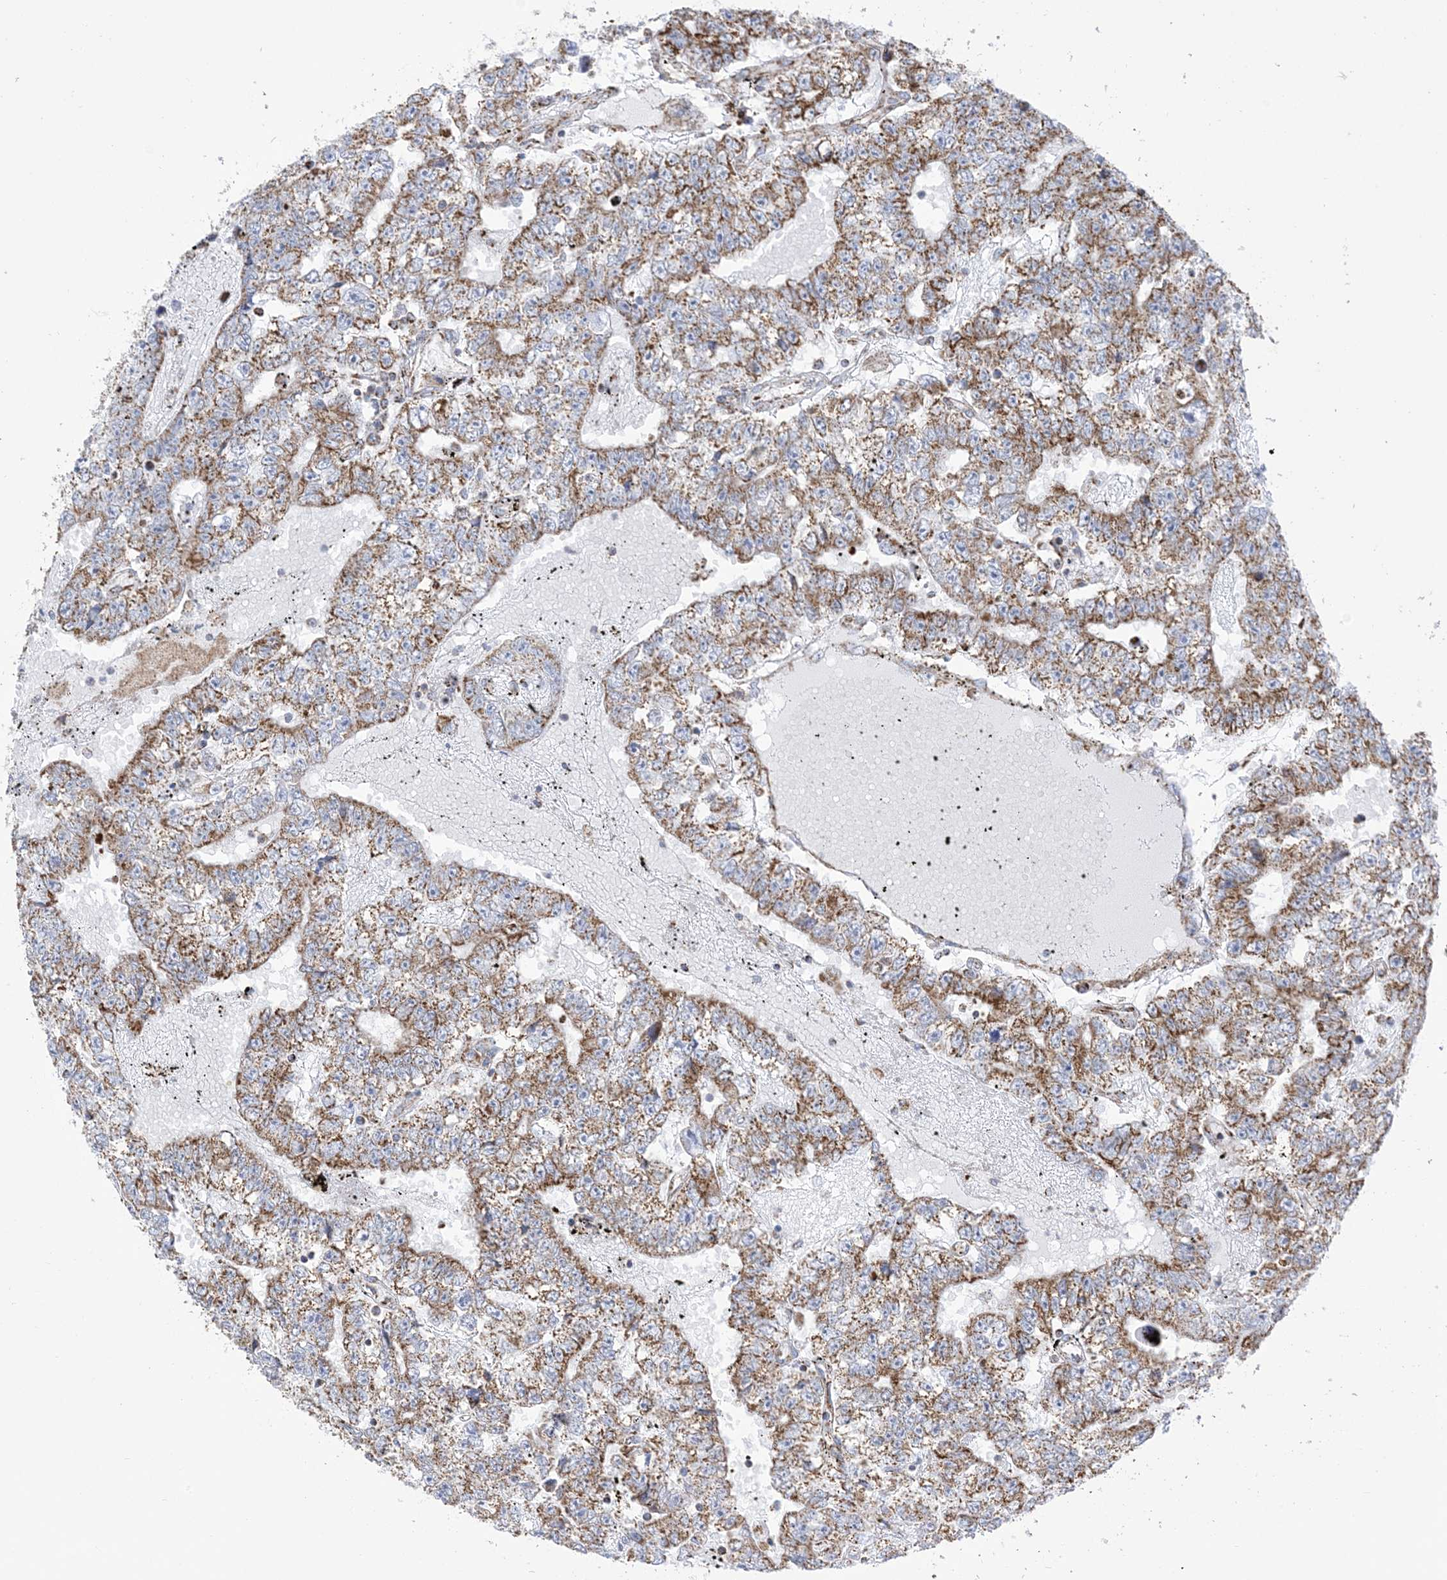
{"staining": {"intensity": "moderate", "quantity": ">75%", "location": "cytoplasmic/membranous"}, "tissue": "testis cancer", "cell_type": "Tumor cells", "image_type": "cancer", "snomed": [{"axis": "morphology", "description": "Carcinoma, Embryonal, NOS"}, {"axis": "topography", "description": "Testis"}], "caption": "Immunohistochemical staining of human testis cancer (embryonal carcinoma) reveals medium levels of moderate cytoplasmic/membranous expression in approximately >75% of tumor cells. (DAB IHC with brightfield microscopy, high magnification).", "gene": "SAMM50", "patient": {"sex": "male", "age": 25}}